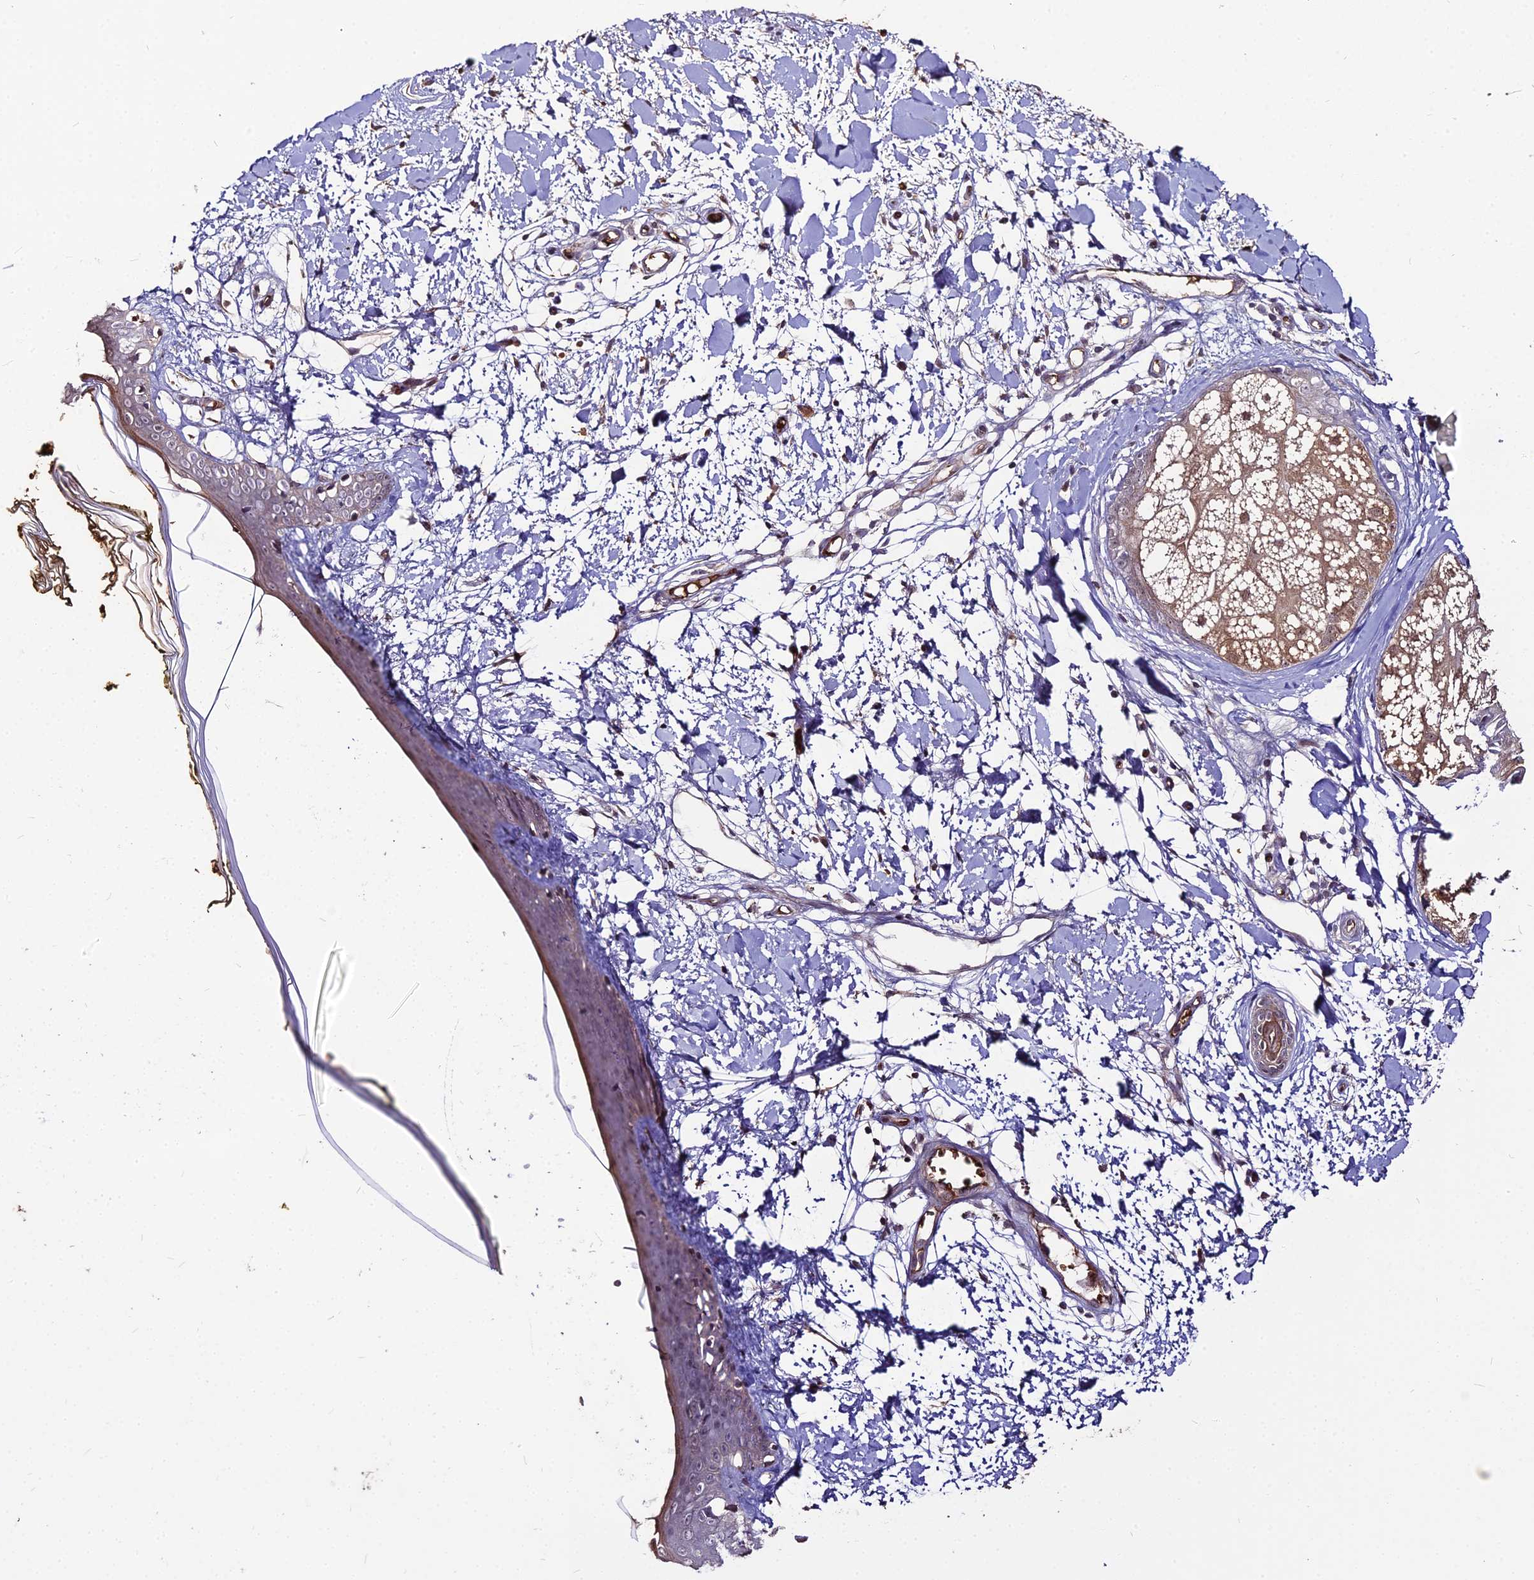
{"staining": {"intensity": "moderate", "quantity": ">75%", "location": "cytoplasmic/membranous"}, "tissue": "skin", "cell_type": "Fibroblasts", "image_type": "normal", "snomed": [{"axis": "morphology", "description": "Normal tissue, NOS"}, {"axis": "topography", "description": "Skin"}], "caption": "A brown stain highlights moderate cytoplasmic/membranous positivity of a protein in fibroblasts of normal human skin.", "gene": "ZDBF2", "patient": {"sex": "female", "age": 34}}